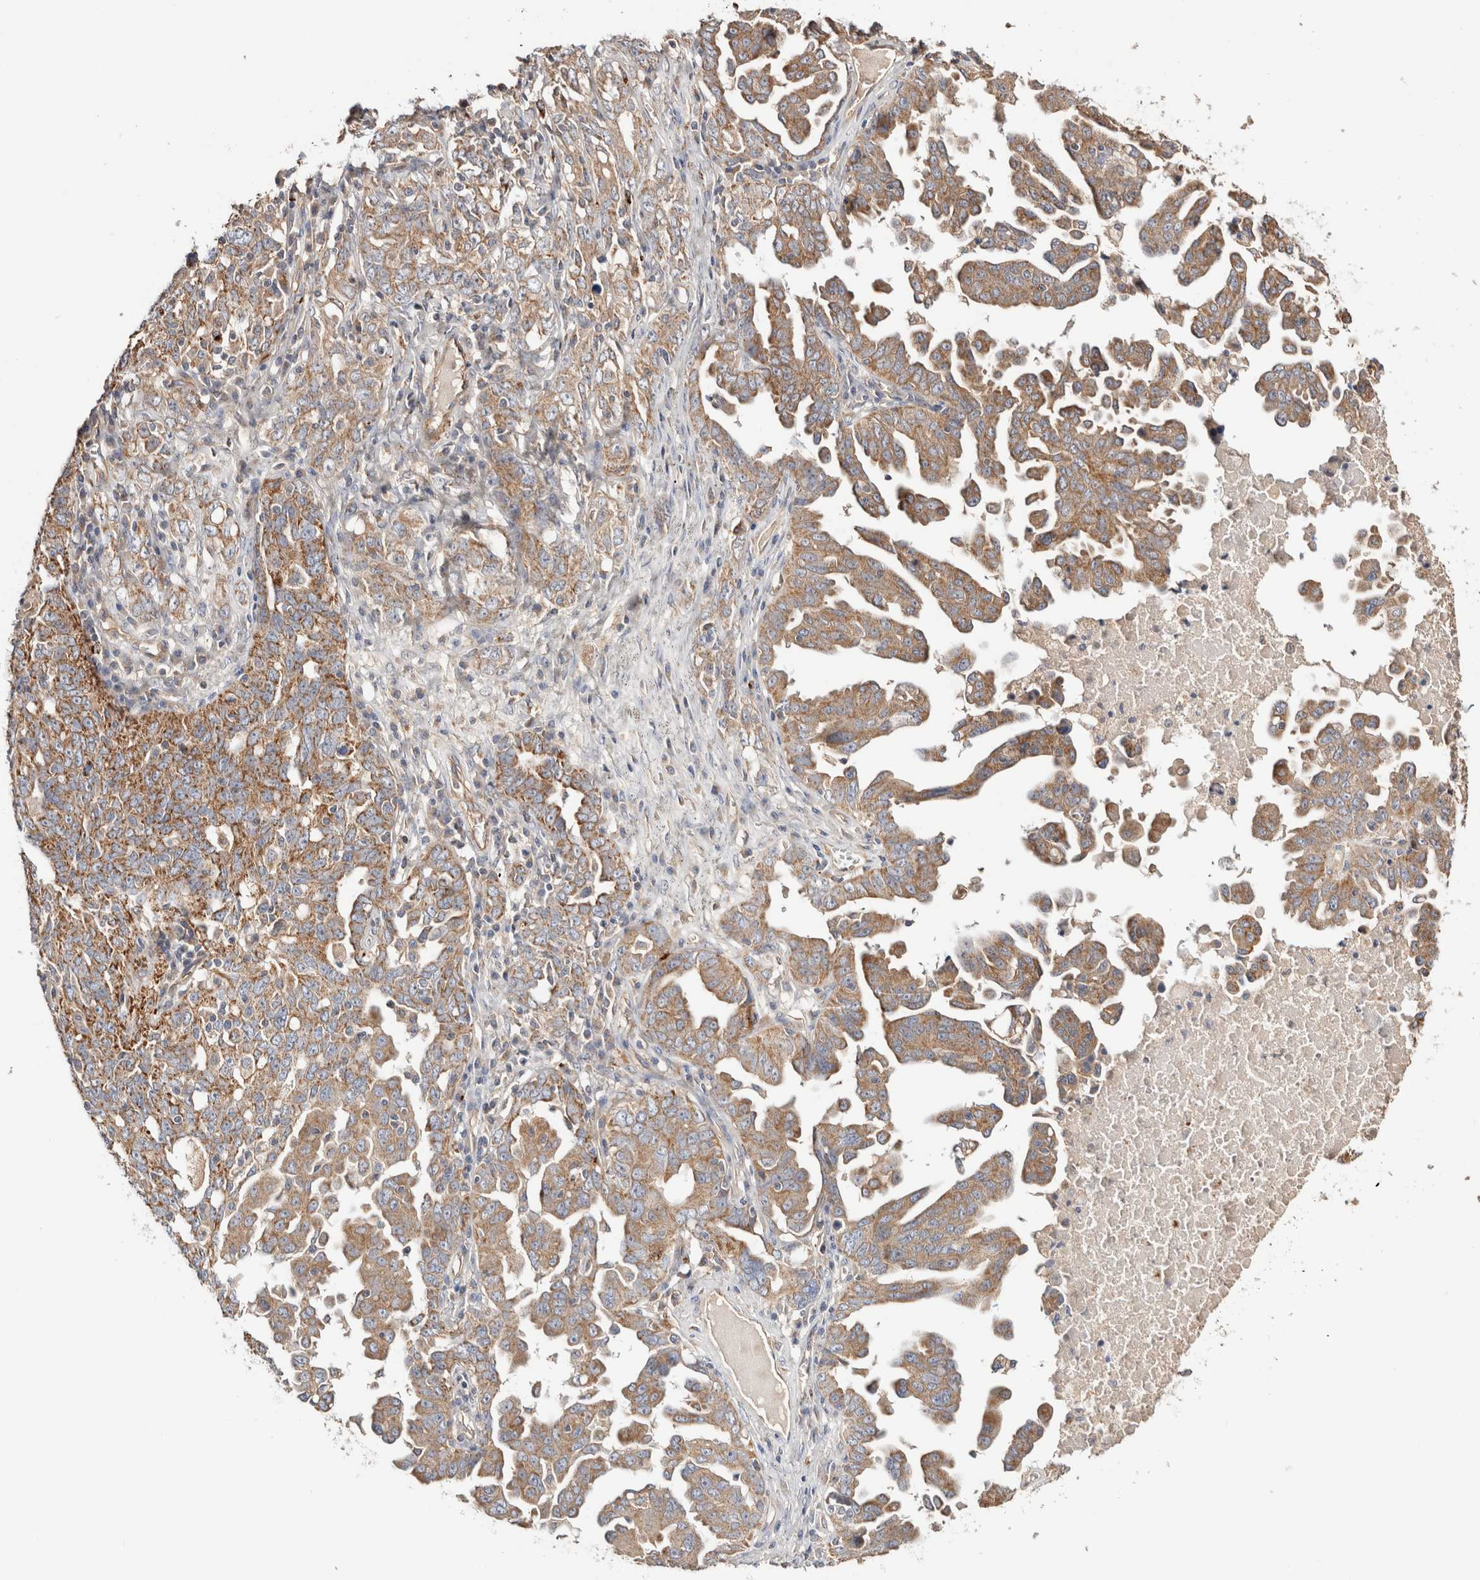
{"staining": {"intensity": "moderate", "quantity": ">75%", "location": "cytoplasmic/membranous"}, "tissue": "ovarian cancer", "cell_type": "Tumor cells", "image_type": "cancer", "snomed": [{"axis": "morphology", "description": "Carcinoma, endometroid"}, {"axis": "topography", "description": "Ovary"}], "caption": "Endometroid carcinoma (ovarian) stained for a protein reveals moderate cytoplasmic/membranous positivity in tumor cells.", "gene": "B3GNTL1", "patient": {"sex": "female", "age": 62}}